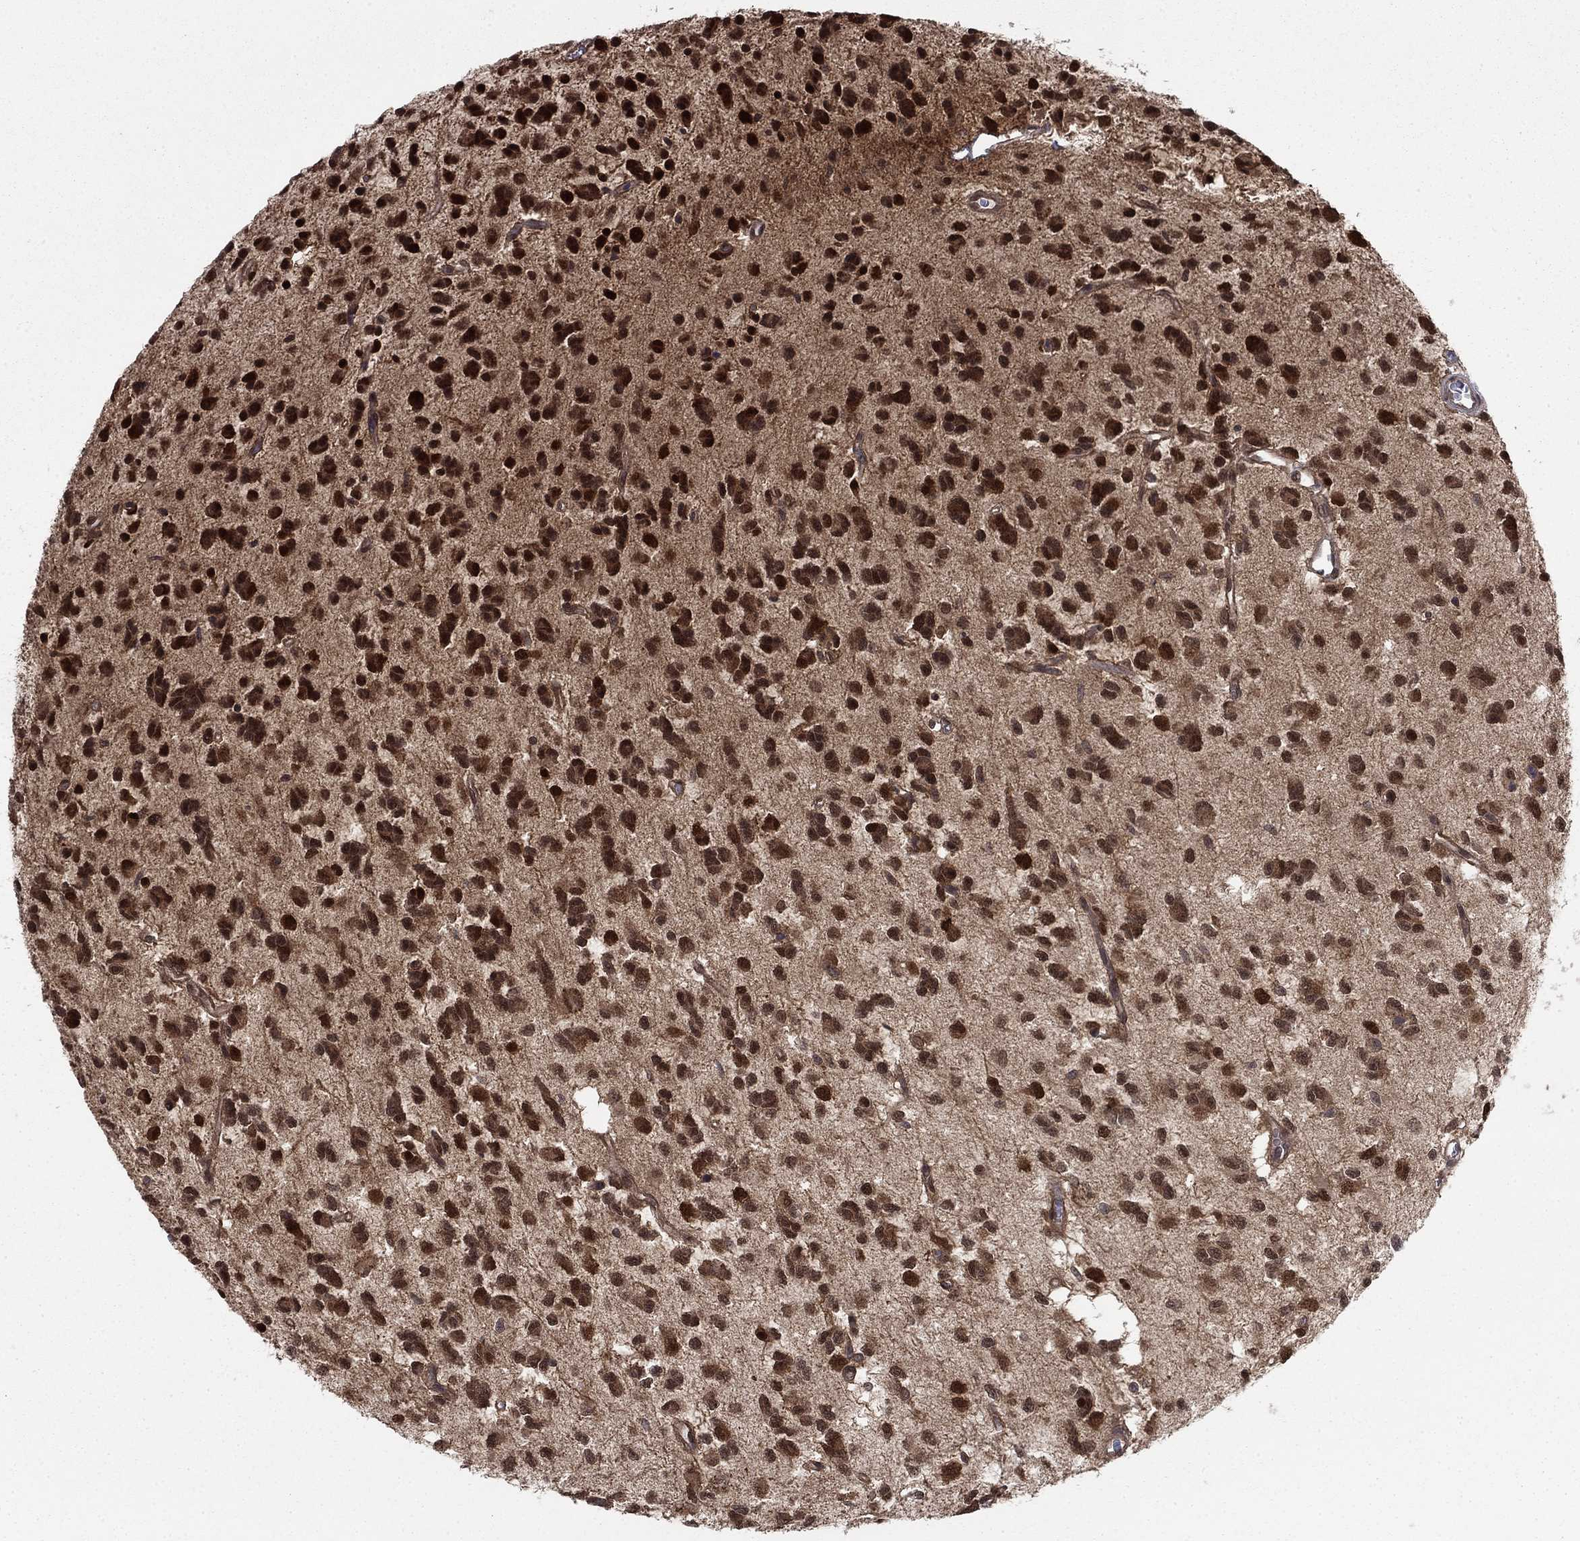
{"staining": {"intensity": "strong", "quantity": ">75%", "location": "nuclear"}, "tissue": "glioma", "cell_type": "Tumor cells", "image_type": "cancer", "snomed": [{"axis": "morphology", "description": "Glioma, malignant, Low grade"}, {"axis": "topography", "description": "Brain"}], "caption": "Immunohistochemical staining of malignant glioma (low-grade) displays strong nuclear protein staining in about >75% of tumor cells. (IHC, brightfield microscopy, high magnification).", "gene": "FKBP4", "patient": {"sex": "female", "age": 45}}